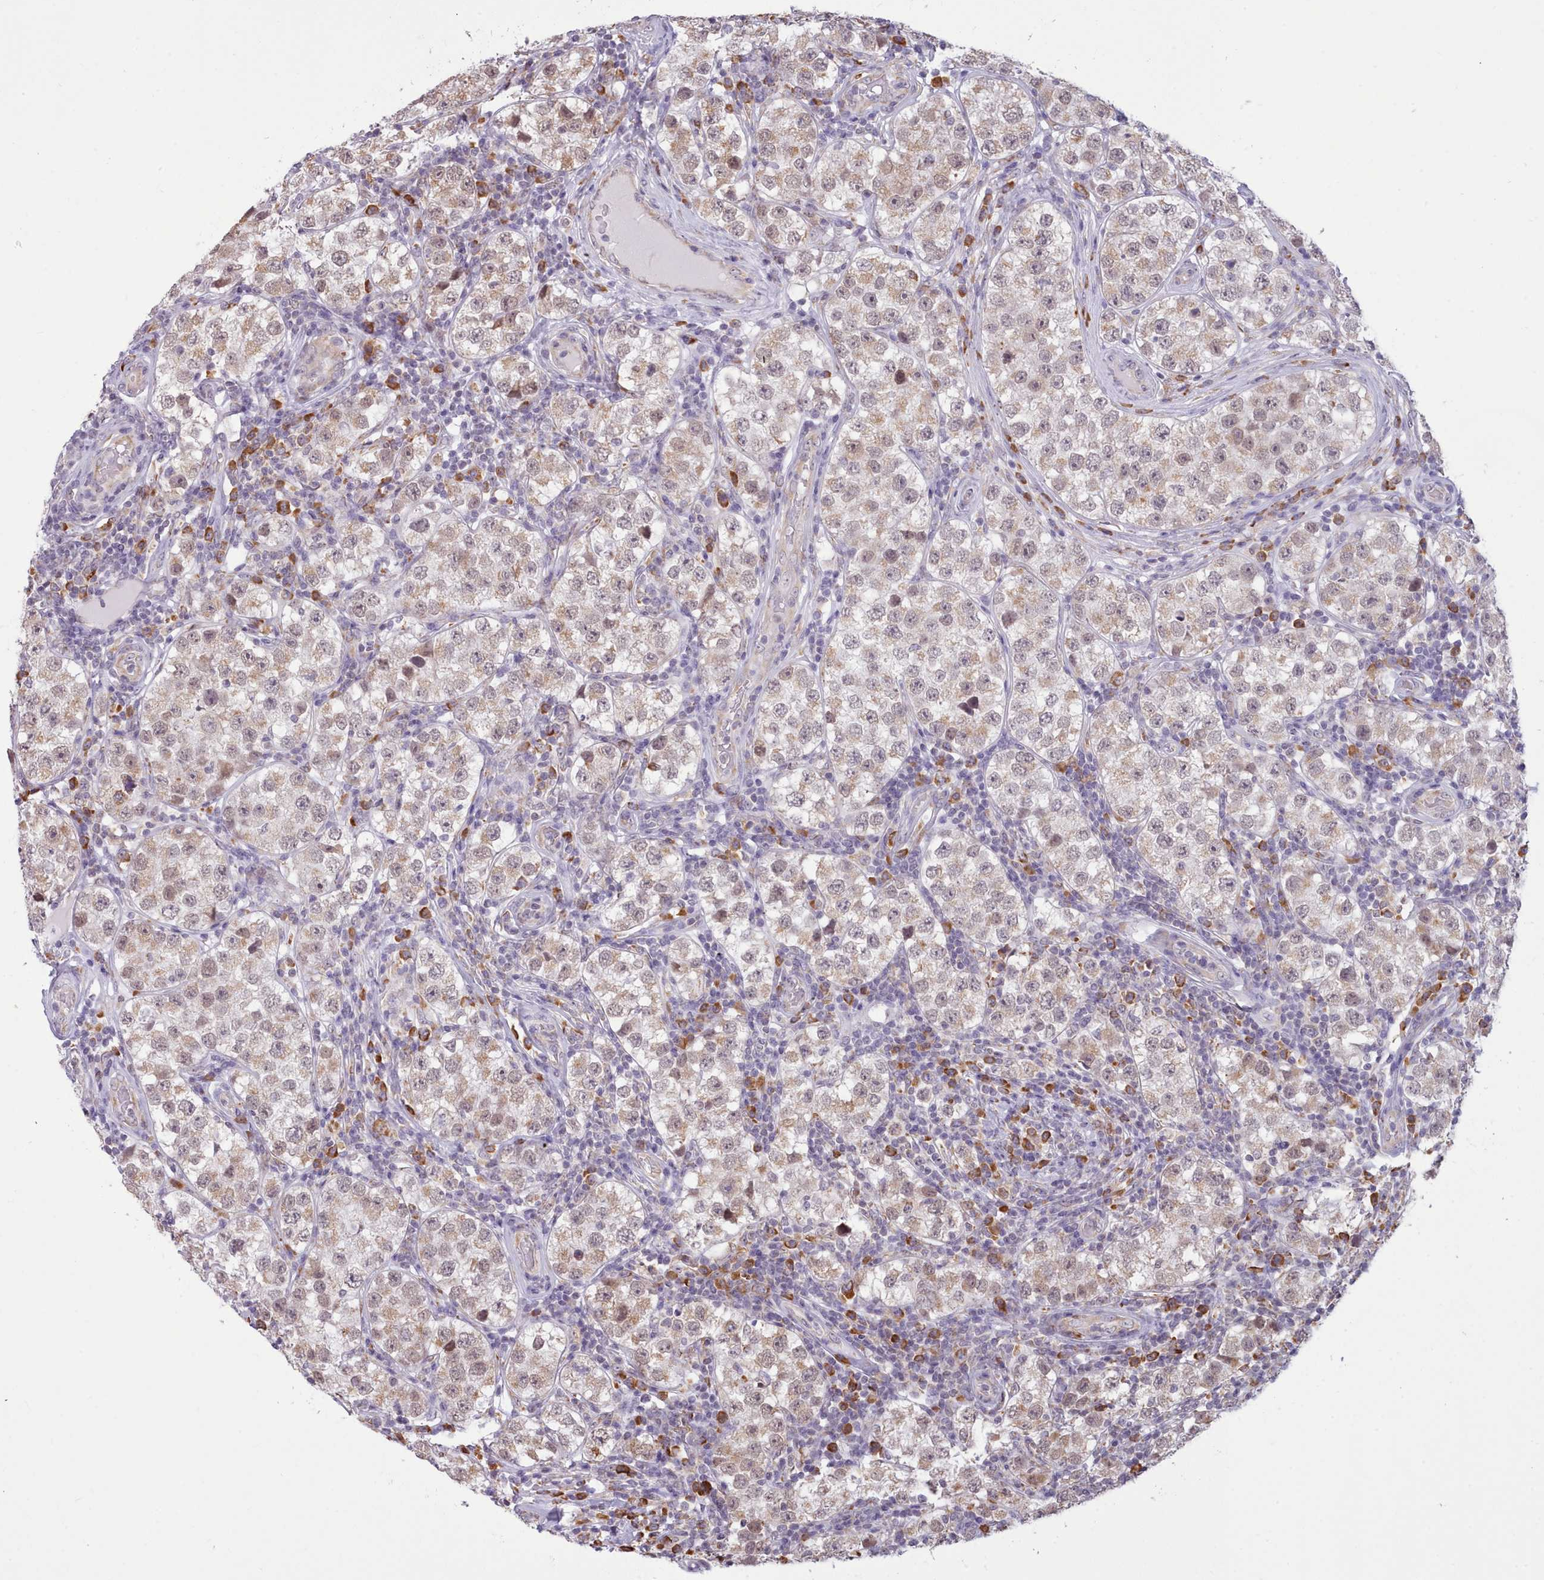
{"staining": {"intensity": "weak", "quantity": "25%-75%", "location": "cytoplasmic/membranous"}, "tissue": "testis cancer", "cell_type": "Tumor cells", "image_type": "cancer", "snomed": [{"axis": "morphology", "description": "Seminoma, NOS"}, {"axis": "topography", "description": "Testis"}], "caption": "The histopathology image displays staining of testis cancer, revealing weak cytoplasmic/membranous protein positivity (brown color) within tumor cells.", "gene": "SEC61B", "patient": {"sex": "male", "age": 34}}